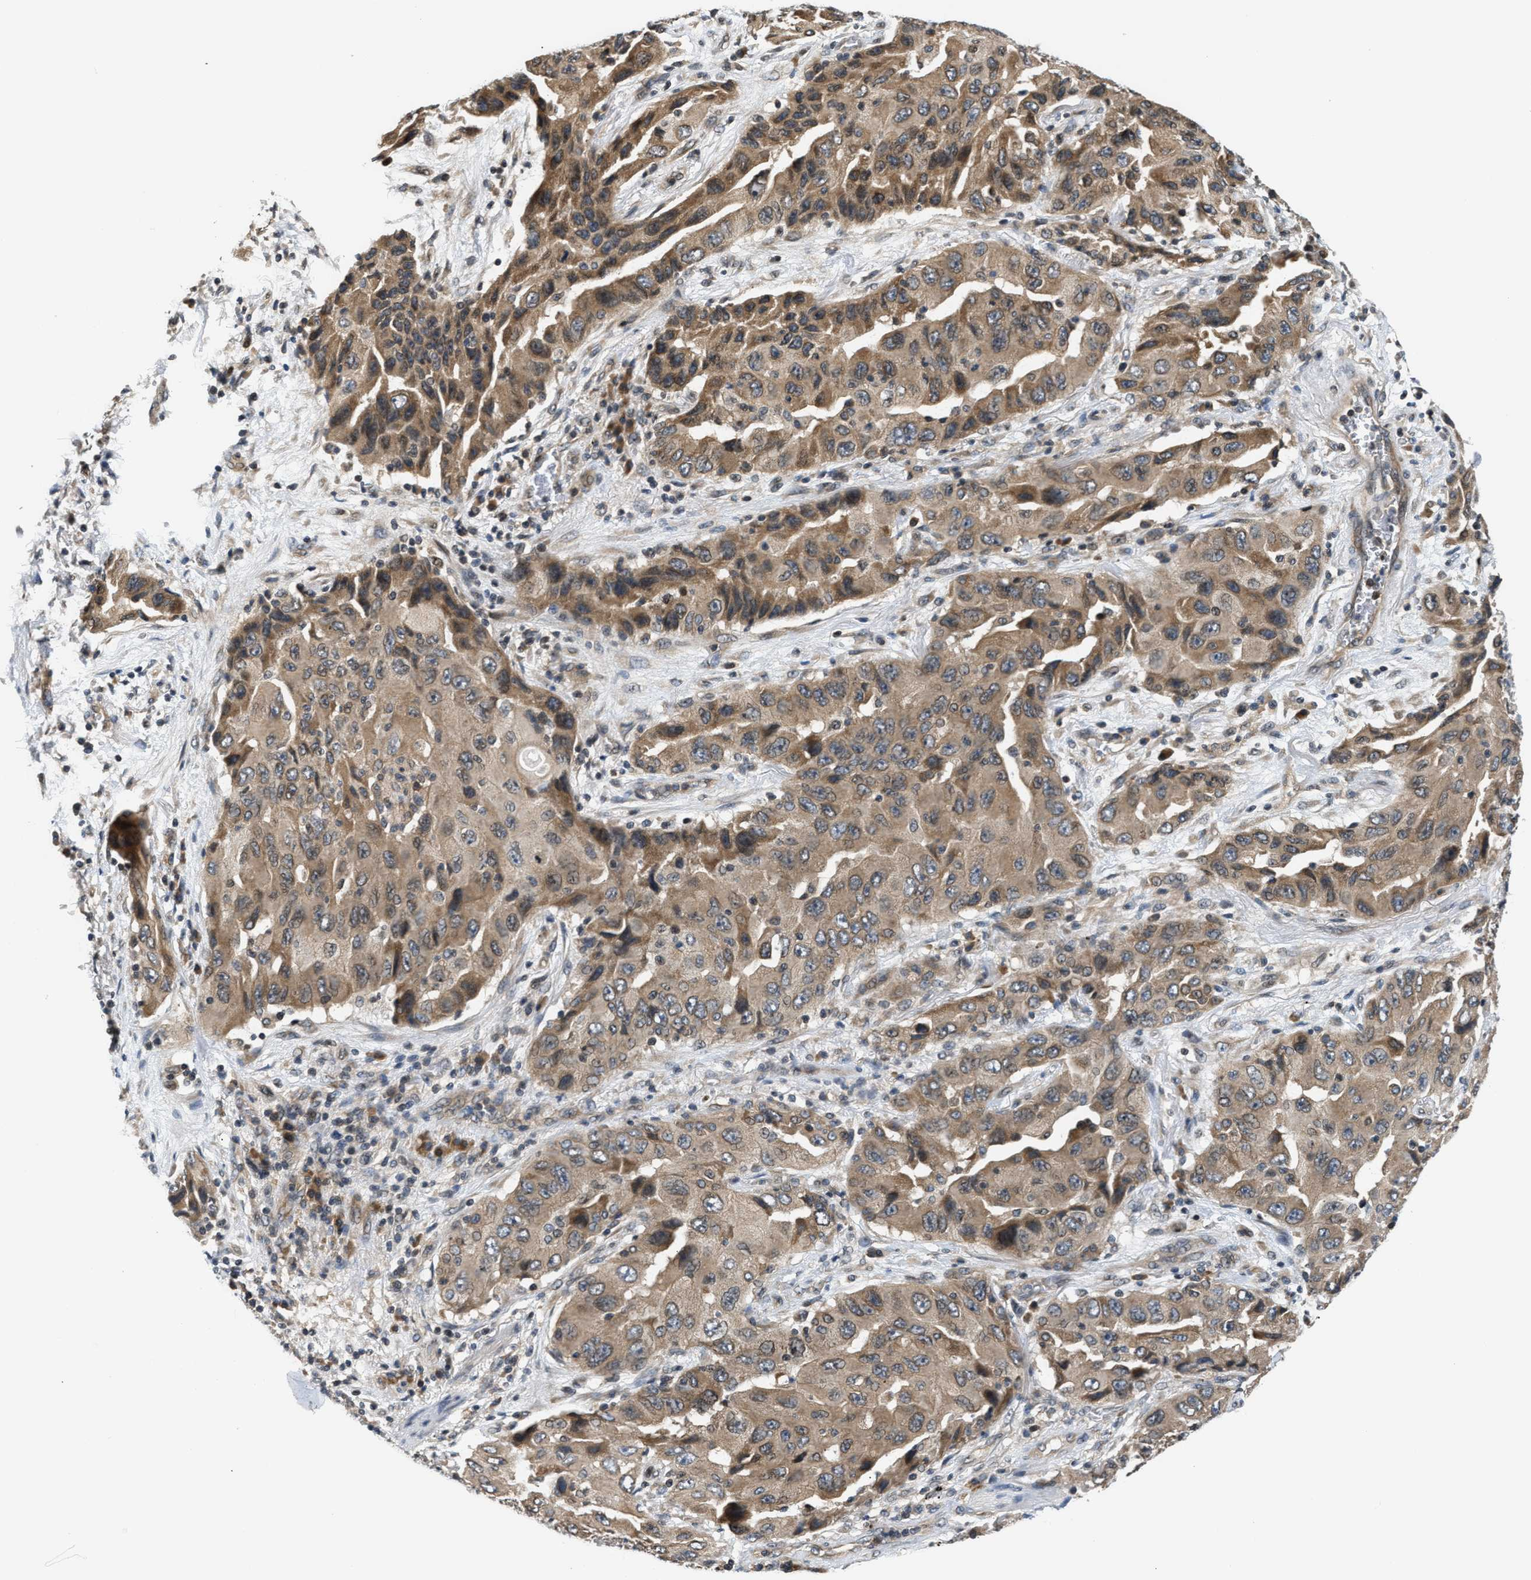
{"staining": {"intensity": "moderate", "quantity": ">75%", "location": "cytoplasmic/membranous"}, "tissue": "lung cancer", "cell_type": "Tumor cells", "image_type": "cancer", "snomed": [{"axis": "morphology", "description": "Adenocarcinoma, NOS"}, {"axis": "topography", "description": "Lung"}], "caption": "High-magnification brightfield microscopy of lung cancer stained with DAB (brown) and counterstained with hematoxylin (blue). tumor cells exhibit moderate cytoplasmic/membranous positivity is seen in approximately>75% of cells.", "gene": "RAB29", "patient": {"sex": "female", "age": 65}}